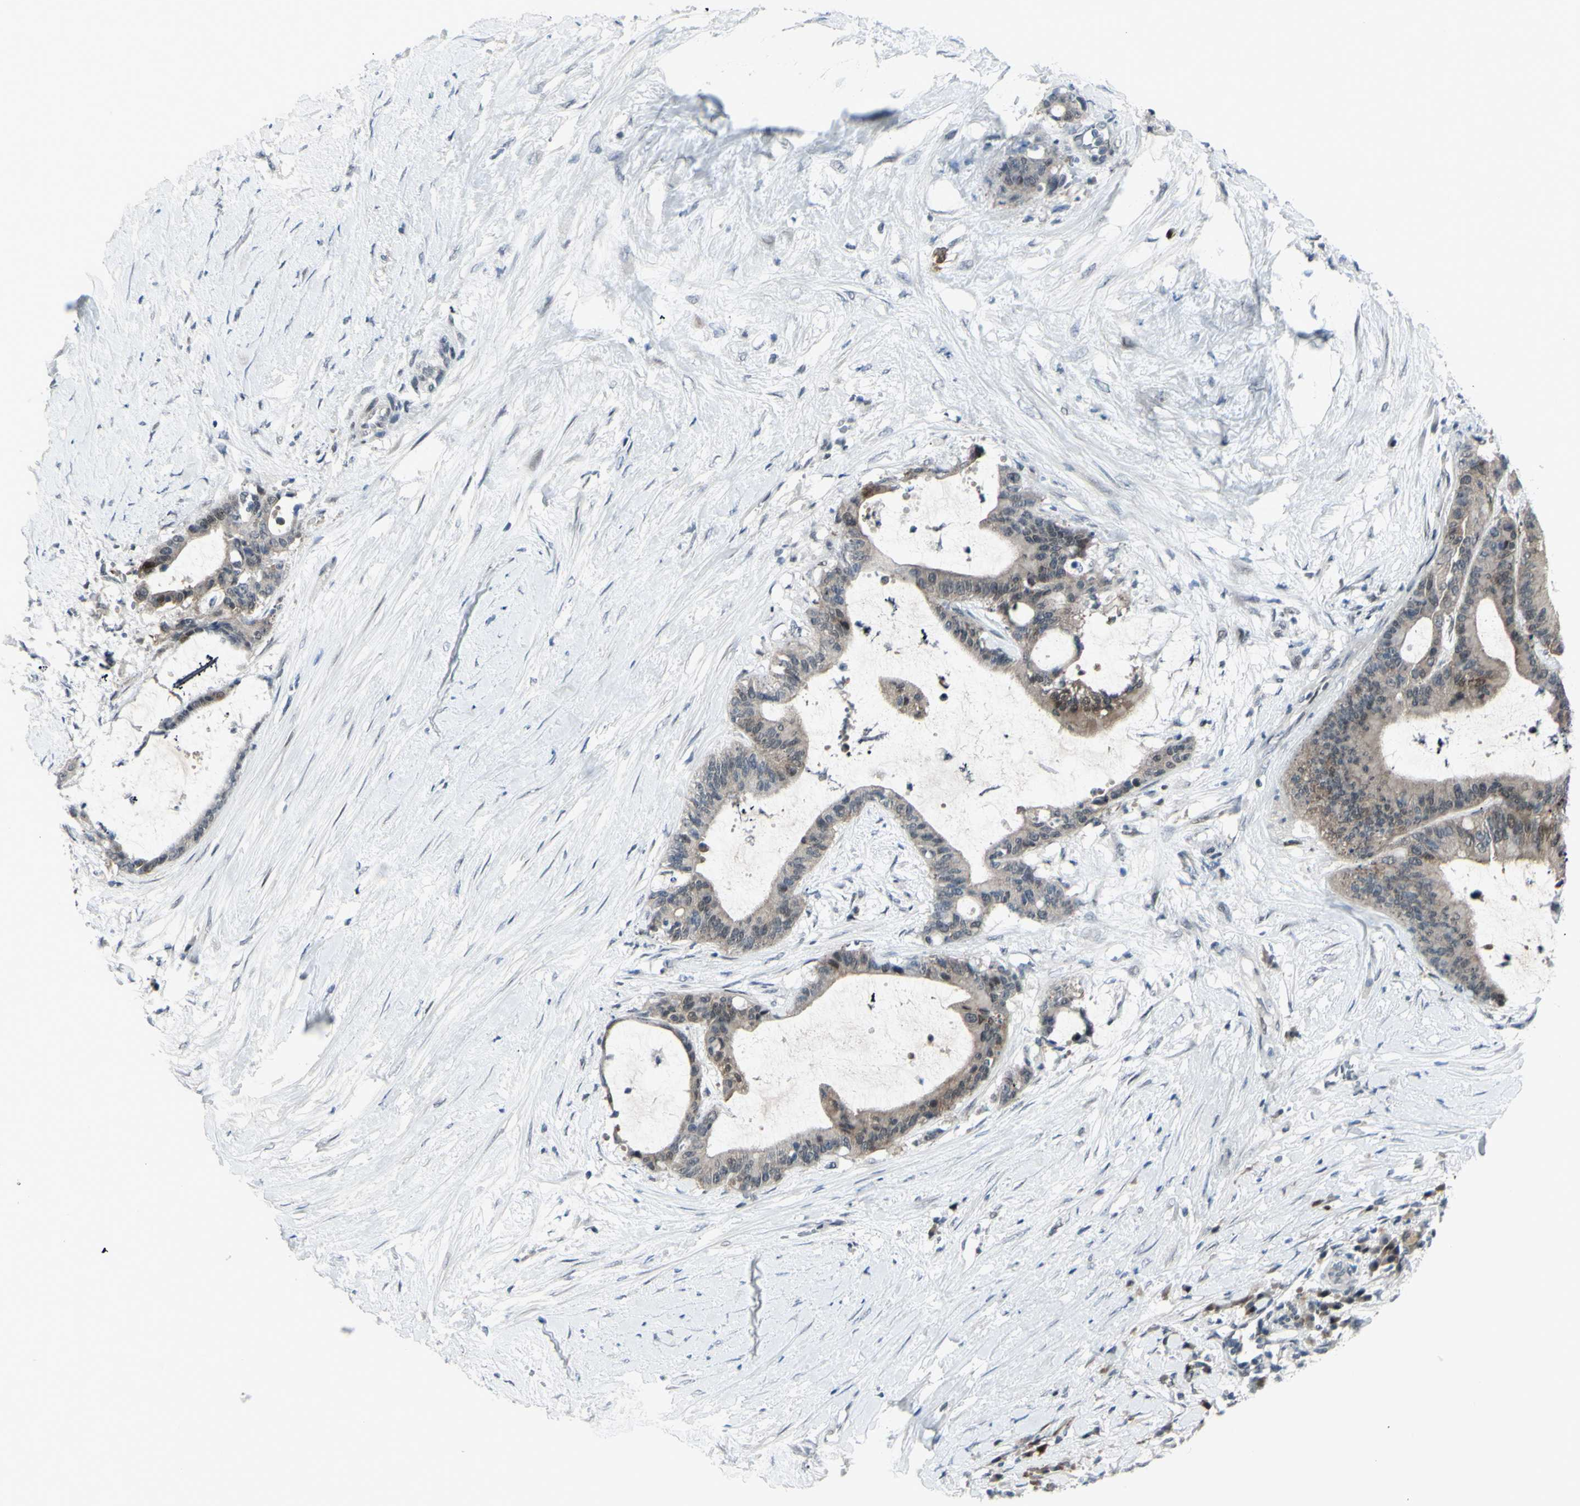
{"staining": {"intensity": "moderate", "quantity": ">75%", "location": "cytoplasmic/membranous"}, "tissue": "liver cancer", "cell_type": "Tumor cells", "image_type": "cancer", "snomed": [{"axis": "morphology", "description": "Cholangiocarcinoma"}, {"axis": "topography", "description": "Liver"}], "caption": "An immunohistochemistry photomicrograph of tumor tissue is shown. Protein staining in brown labels moderate cytoplasmic/membranous positivity in liver cancer (cholangiocarcinoma) within tumor cells.", "gene": "ETNK1", "patient": {"sex": "female", "age": 73}}